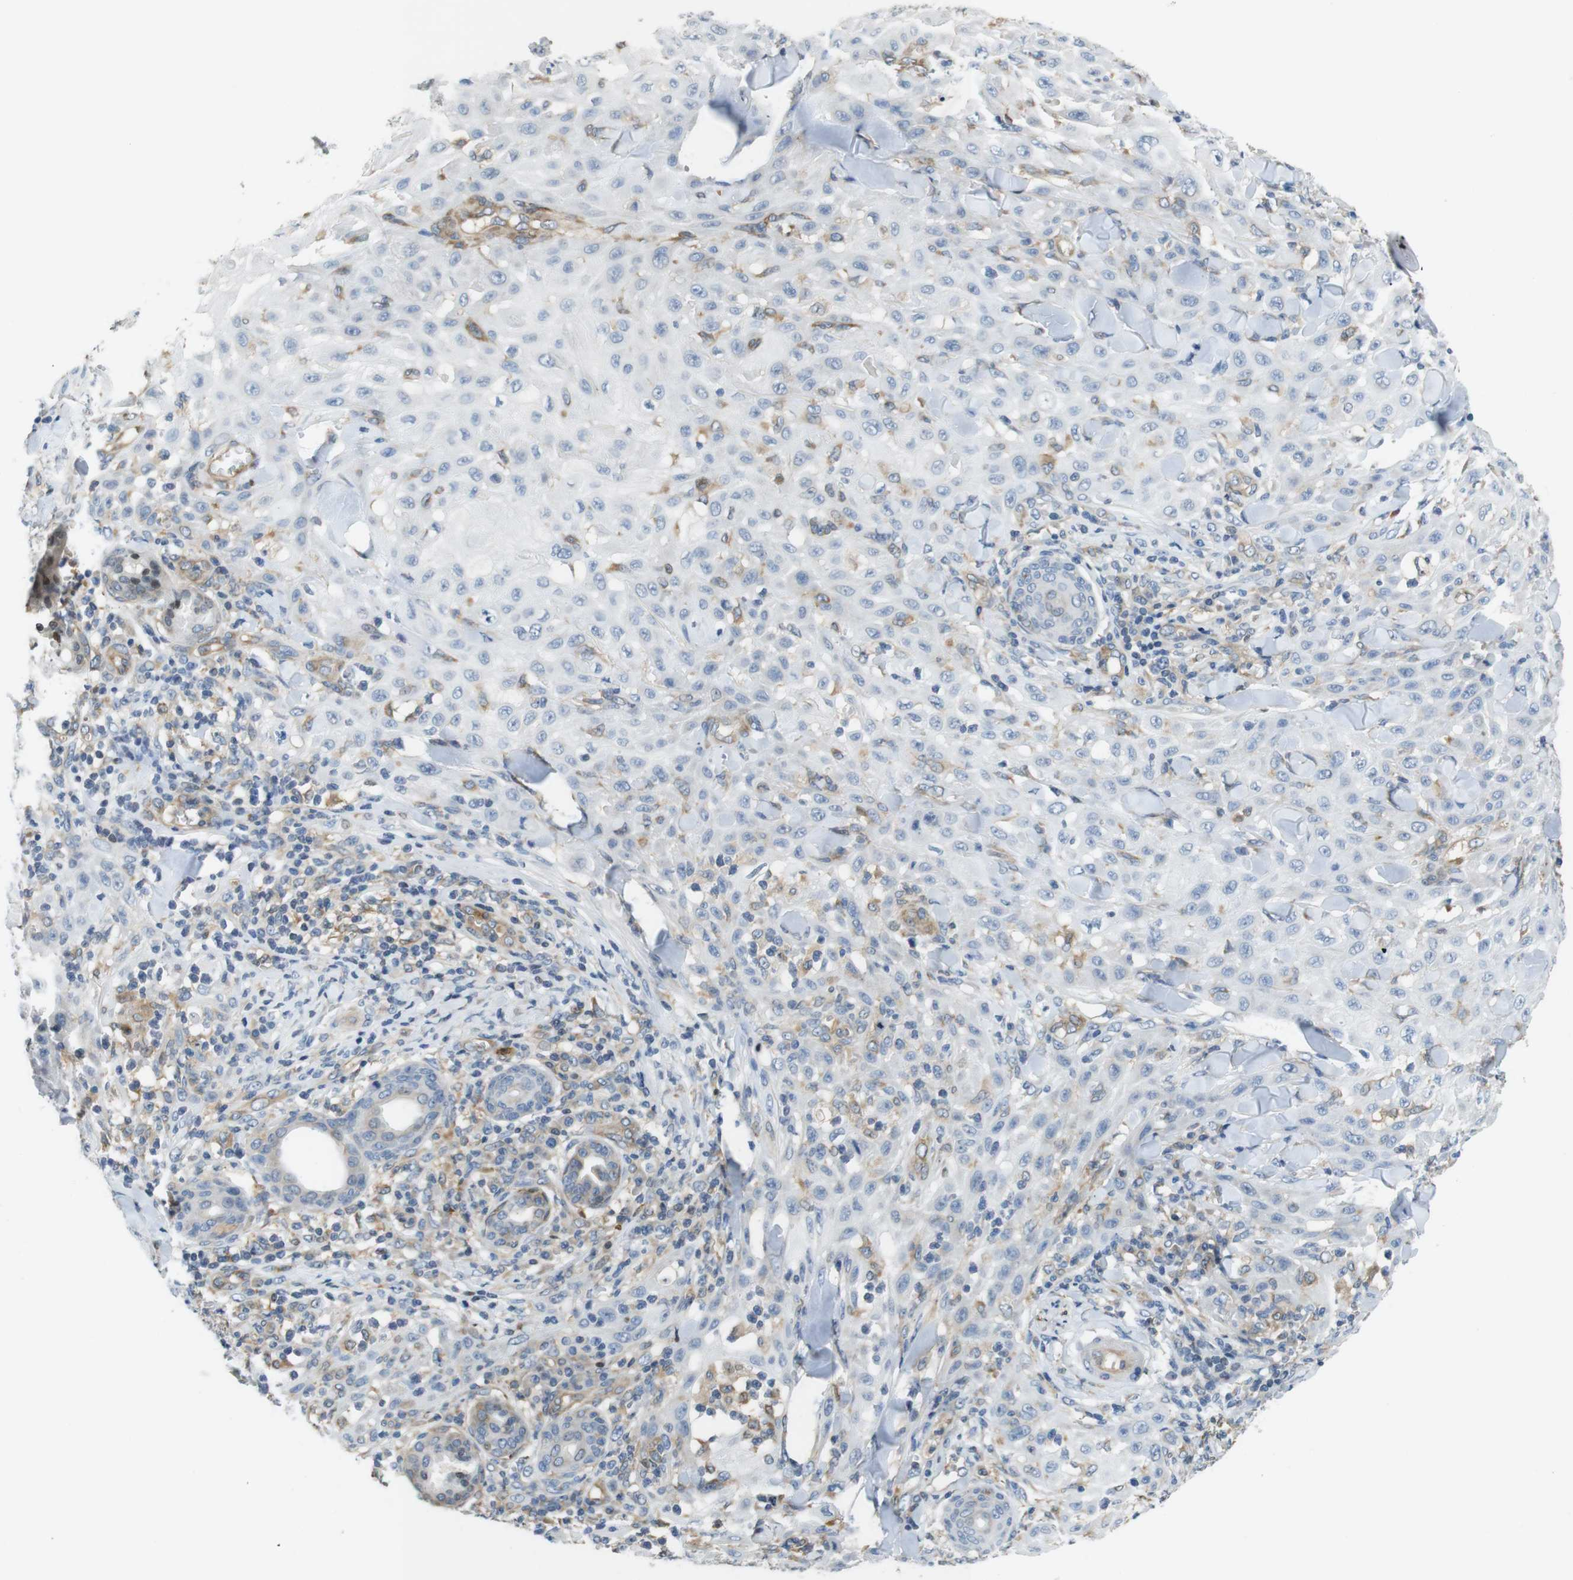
{"staining": {"intensity": "negative", "quantity": "none", "location": "none"}, "tissue": "skin cancer", "cell_type": "Tumor cells", "image_type": "cancer", "snomed": [{"axis": "morphology", "description": "Squamous cell carcinoma, NOS"}, {"axis": "topography", "description": "Skin"}], "caption": "Photomicrograph shows no significant protein expression in tumor cells of skin cancer (squamous cell carcinoma). The staining is performed using DAB brown chromogen with nuclei counter-stained in using hematoxylin.", "gene": "PCDH10", "patient": {"sex": "male", "age": 24}}